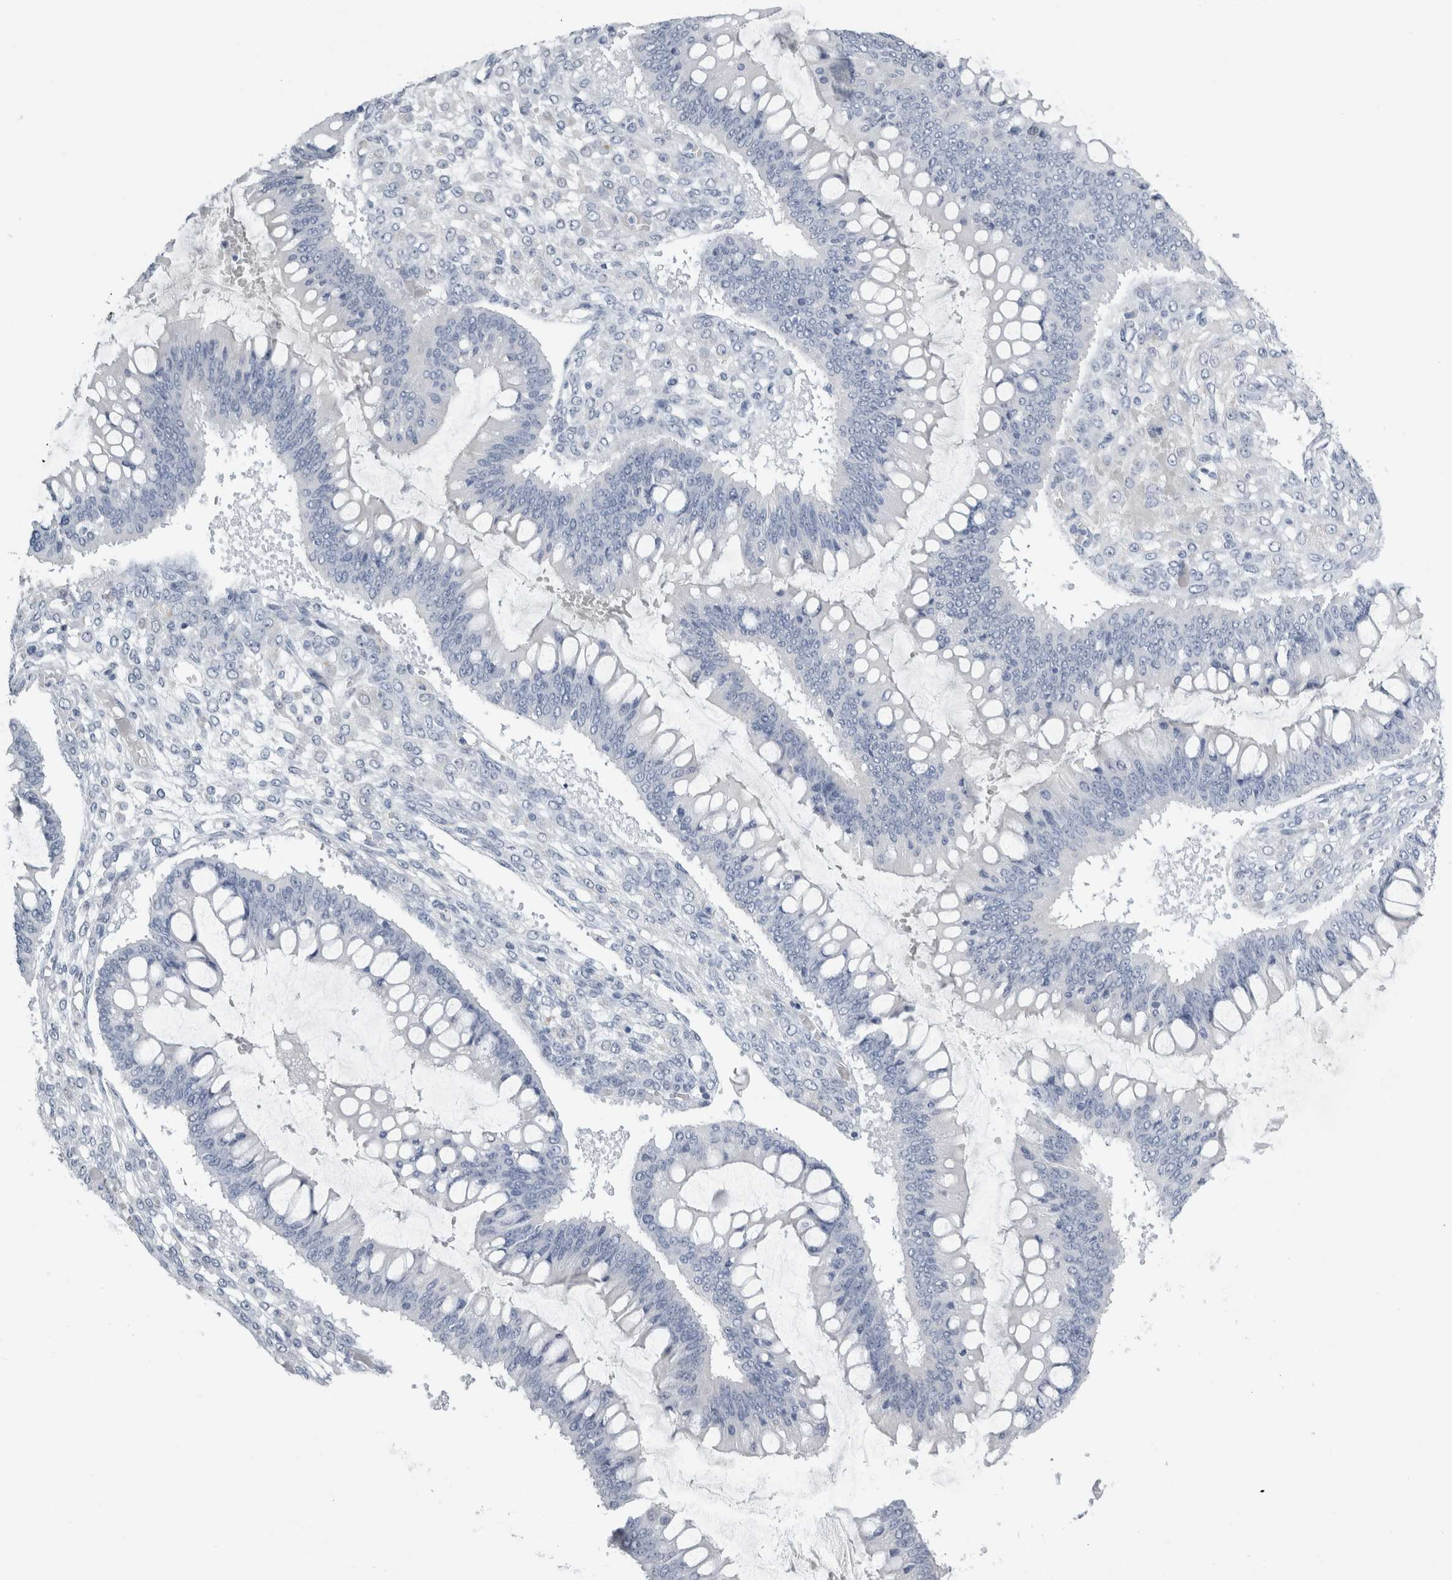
{"staining": {"intensity": "negative", "quantity": "none", "location": "none"}, "tissue": "ovarian cancer", "cell_type": "Tumor cells", "image_type": "cancer", "snomed": [{"axis": "morphology", "description": "Cystadenocarcinoma, mucinous, NOS"}, {"axis": "topography", "description": "Ovary"}], "caption": "Ovarian mucinous cystadenocarcinoma was stained to show a protein in brown. There is no significant staining in tumor cells.", "gene": "FXYD7", "patient": {"sex": "female", "age": 73}}